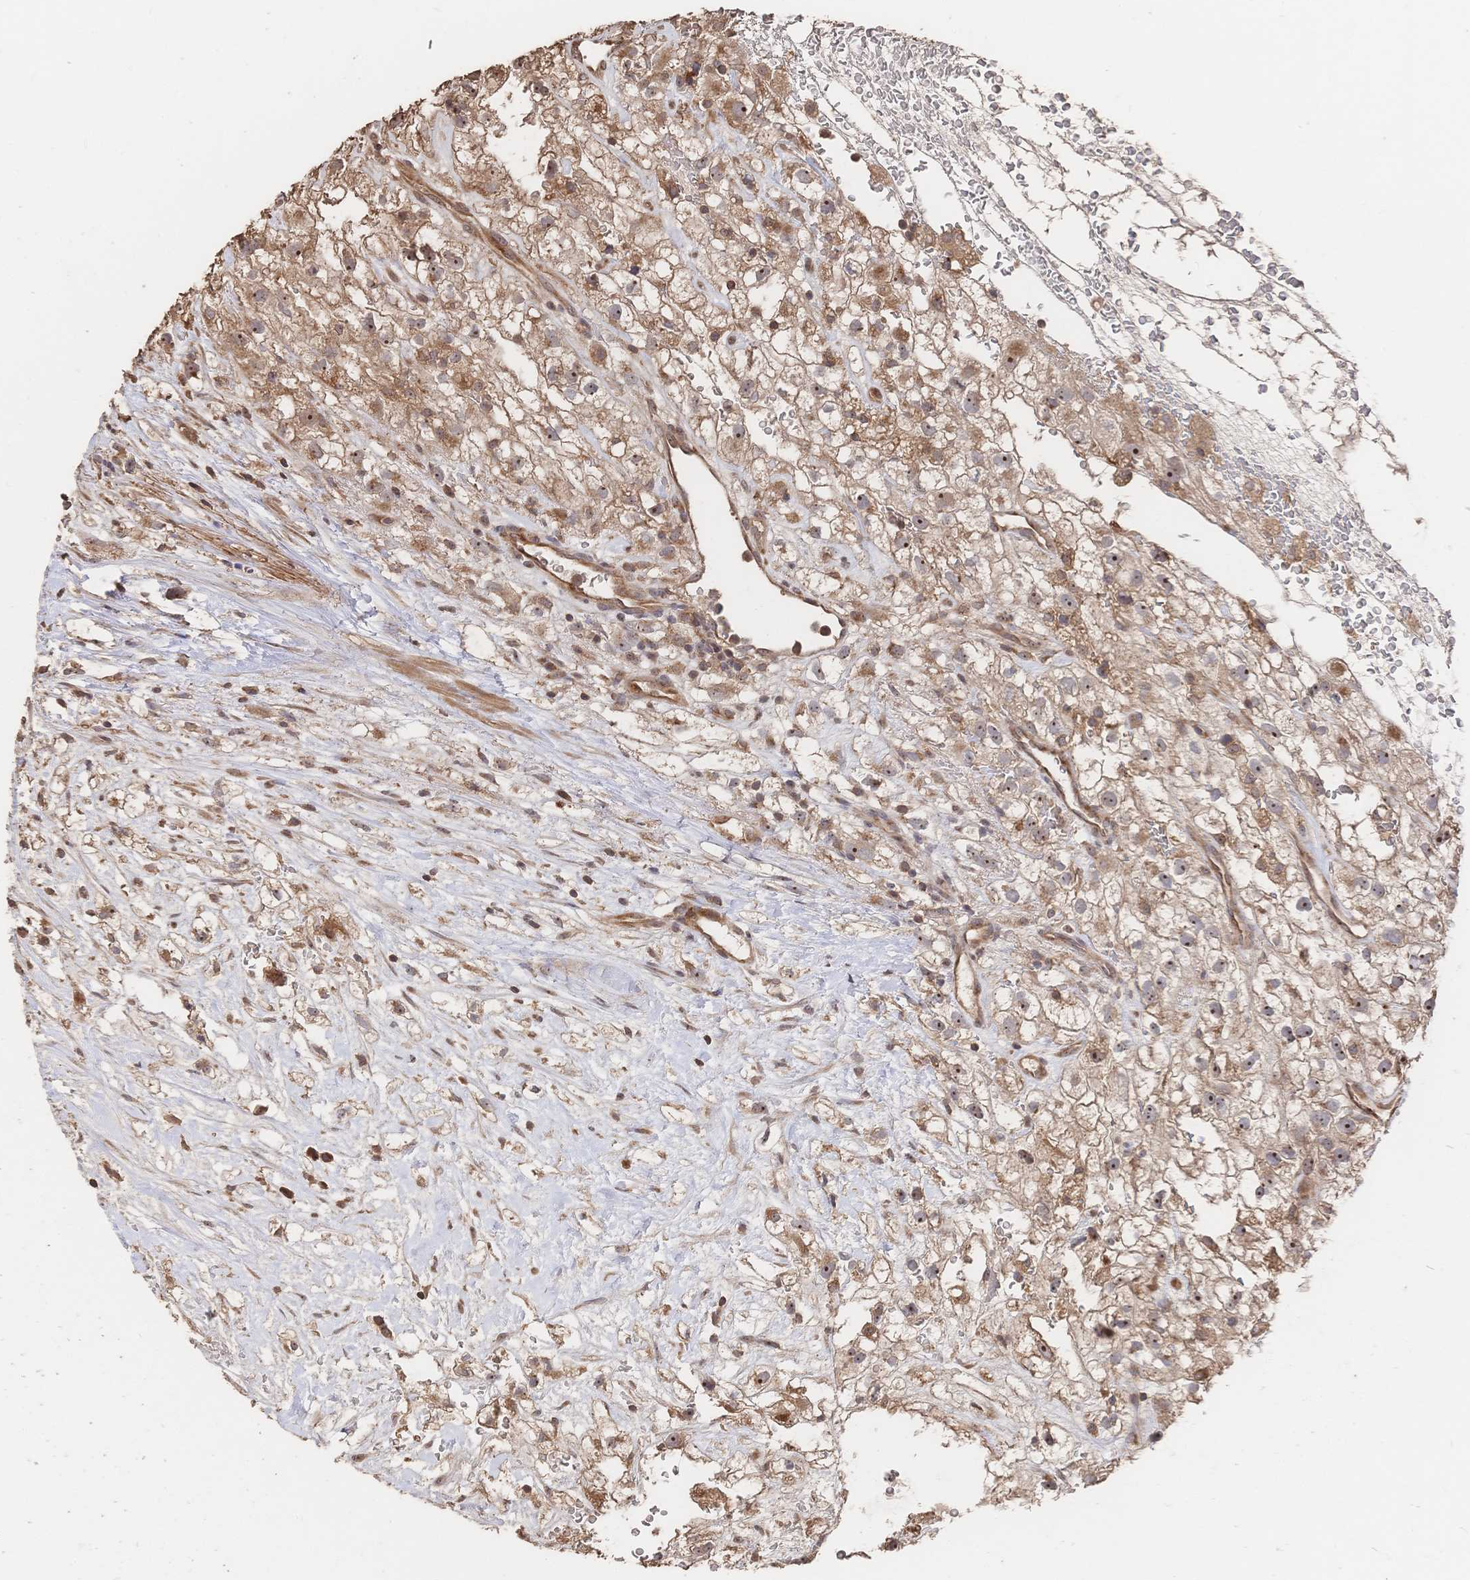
{"staining": {"intensity": "moderate", "quantity": ">75%", "location": "cytoplasmic/membranous,nuclear"}, "tissue": "renal cancer", "cell_type": "Tumor cells", "image_type": "cancer", "snomed": [{"axis": "morphology", "description": "Adenocarcinoma, NOS"}, {"axis": "topography", "description": "Kidney"}], "caption": "Tumor cells display medium levels of moderate cytoplasmic/membranous and nuclear positivity in approximately >75% of cells in human renal adenocarcinoma.", "gene": "DNAJA4", "patient": {"sex": "male", "age": 59}}